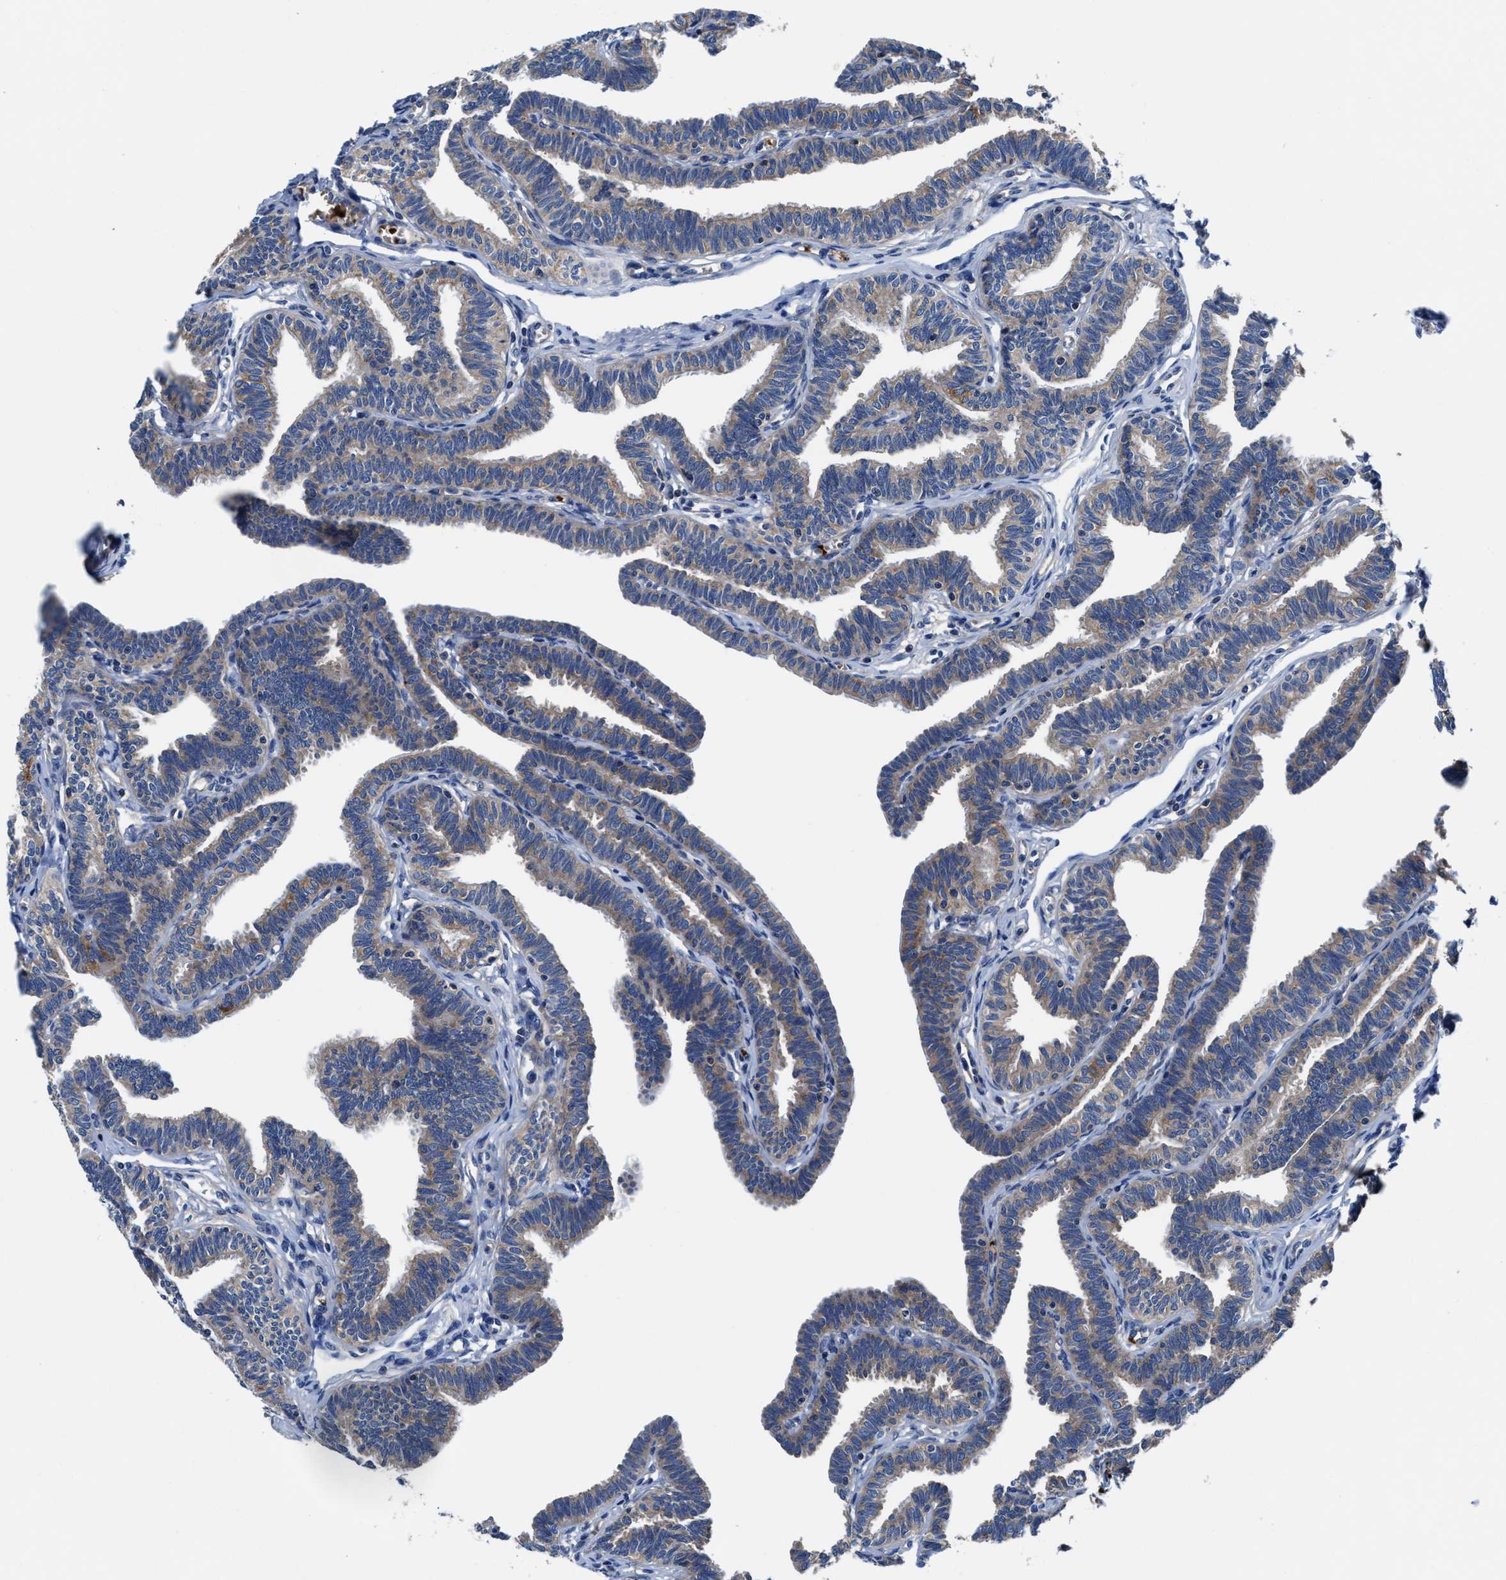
{"staining": {"intensity": "weak", "quantity": ">75%", "location": "cytoplasmic/membranous"}, "tissue": "fallopian tube", "cell_type": "Glandular cells", "image_type": "normal", "snomed": [{"axis": "morphology", "description": "Normal tissue, NOS"}, {"axis": "topography", "description": "Fallopian tube"}, {"axis": "topography", "description": "Ovary"}], "caption": "Glandular cells display low levels of weak cytoplasmic/membranous staining in about >75% of cells in benign fallopian tube.", "gene": "PHLPP1", "patient": {"sex": "female", "age": 23}}